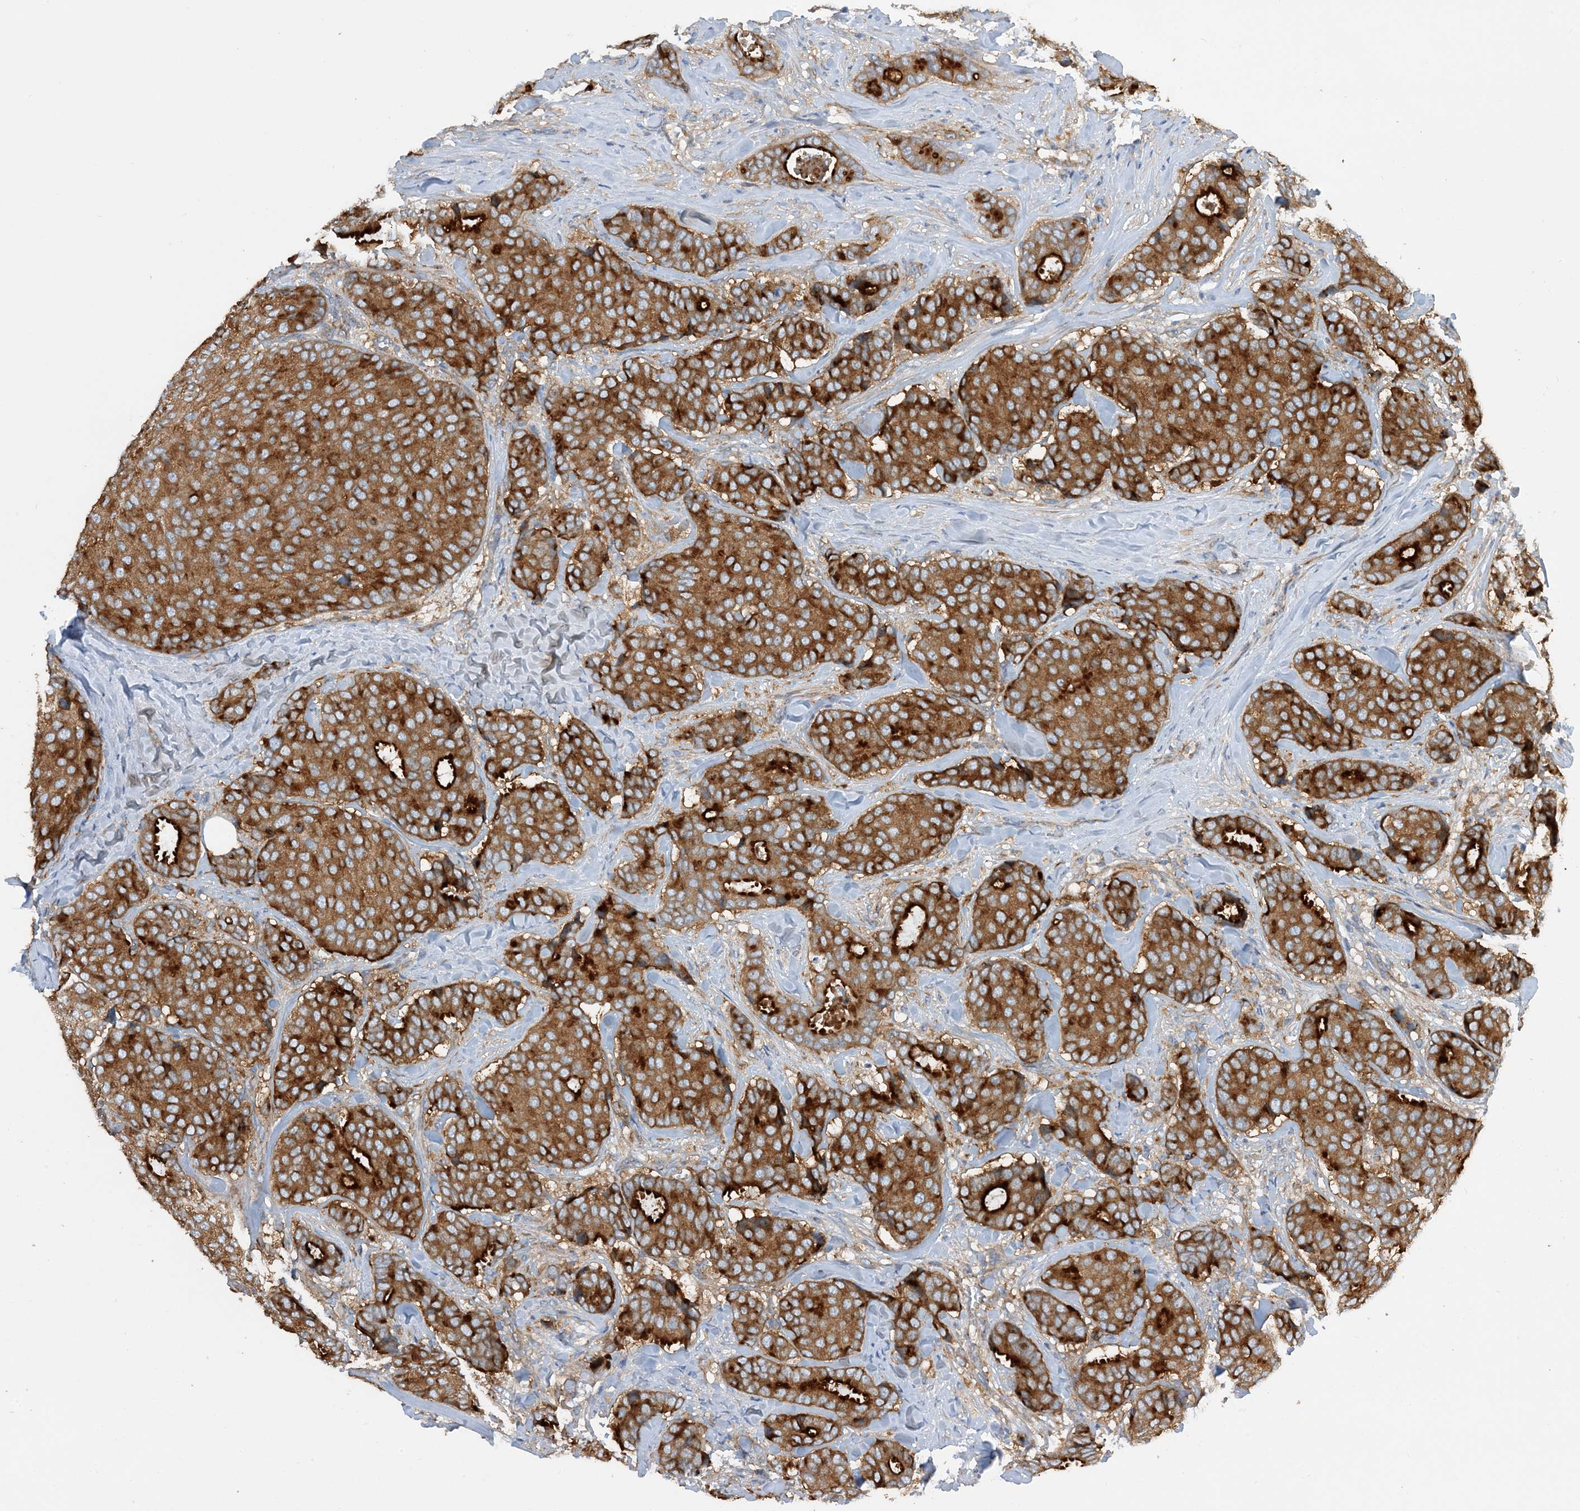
{"staining": {"intensity": "strong", "quantity": ">75%", "location": "cytoplasmic/membranous"}, "tissue": "breast cancer", "cell_type": "Tumor cells", "image_type": "cancer", "snomed": [{"axis": "morphology", "description": "Duct carcinoma"}, {"axis": "topography", "description": "Breast"}], "caption": "An immunohistochemistry (IHC) histopathology image of neoplastic tissue is shown. Protein staining in brown labels strong cytoplasmic/membranous positivity in breast cancer within tumor cells. The staining was performed using DAB, with brown indicating positive protein expression. Nuclei are stained blue with hematoxylin.", "gene": "SIDT1", "patient": {"sex": "female", "age": 75}}